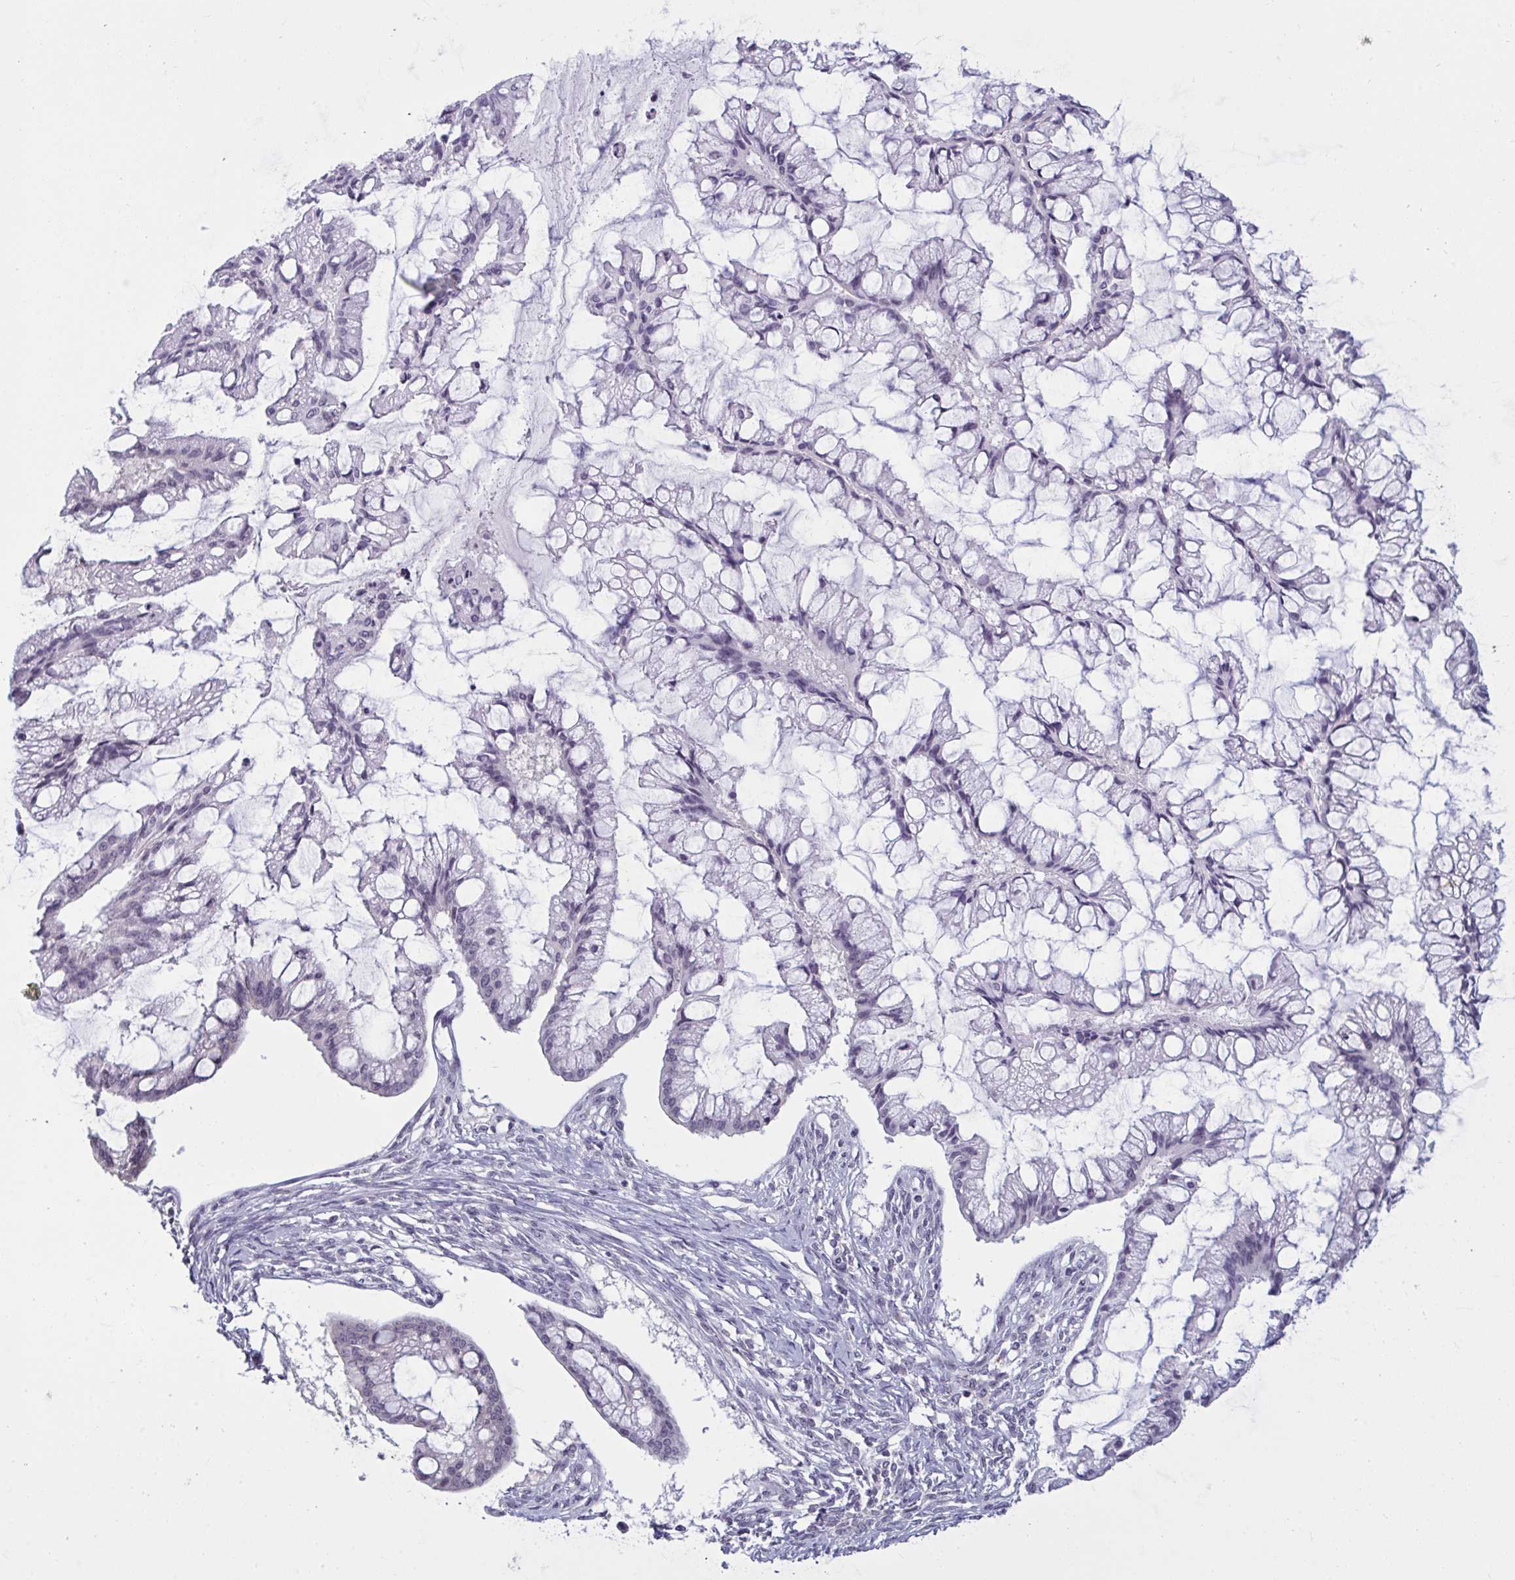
{"staining": {"intensity": "negative", "quantity": "none", "location": "none"}, "tissue": "ovarian cancer", "cell_type": "Tumor cells", "image_type": "cancer", "snomed": [{"axis": "morphology", "description": "Cystadenocarcinoma, mucinous, NOS"}, {"axis": "topography", "description": "Ovary"}], "caption": "IHC image of neoplastic tissue: human ovarian cancer (mucinous cystadenocarcinoma) stained with DAB (3,3'-diaminobenzidine) exhibits no significant protein staining in tumor cells. Brightfield microscopy of immunohistochemistry (IHC) stained with DAB (3,3'-diaminobenzidine) (brown) and hematoxylin (blue), captured at high magnification.", "gene": "TBC1D4", "patient": {"sex": "female", "age": 73}}